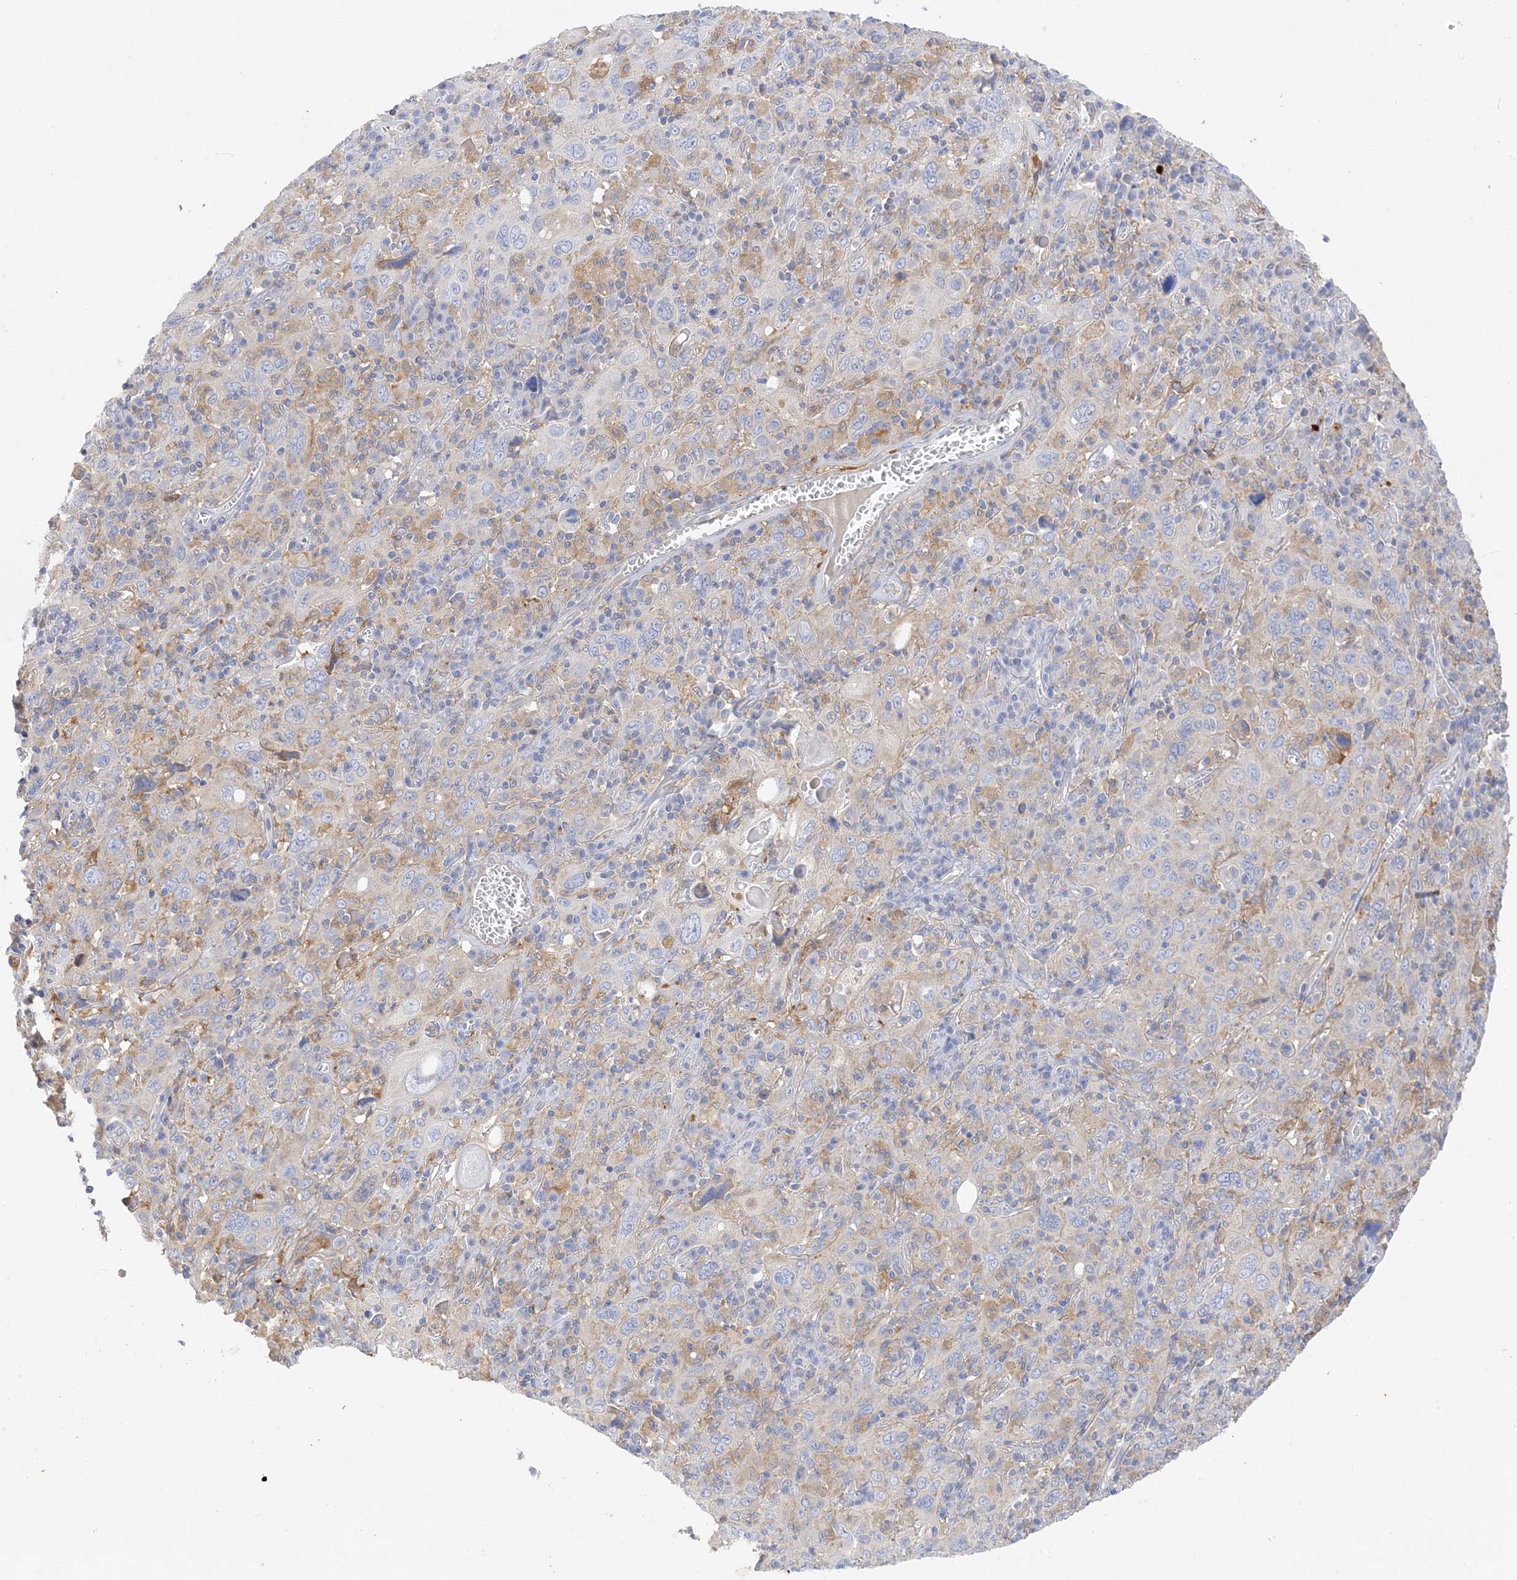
{"staining": {"intensity": "moderate", "quantity": "<25%", "location": "cytoplasmic/membranous"}, "tissue": "cervical cancer", "cell_type": "Tumor cells", "image_type": "cancer", "snomed": [{"axis": "morphology", "description": "Squamous cell carcinoma, NOS"}, {"axis": "topography", "description": "Cervix"}], "caption": "An IHC micrograph of neoplastic tissue is shown. Protein staining in brown shows moderate cytoplasmic/membranous positivity in cervical squamous cell carcinoma within tumor cells.", "gene": "ARV1", "patient": {"sex": "female", "age": 46}}